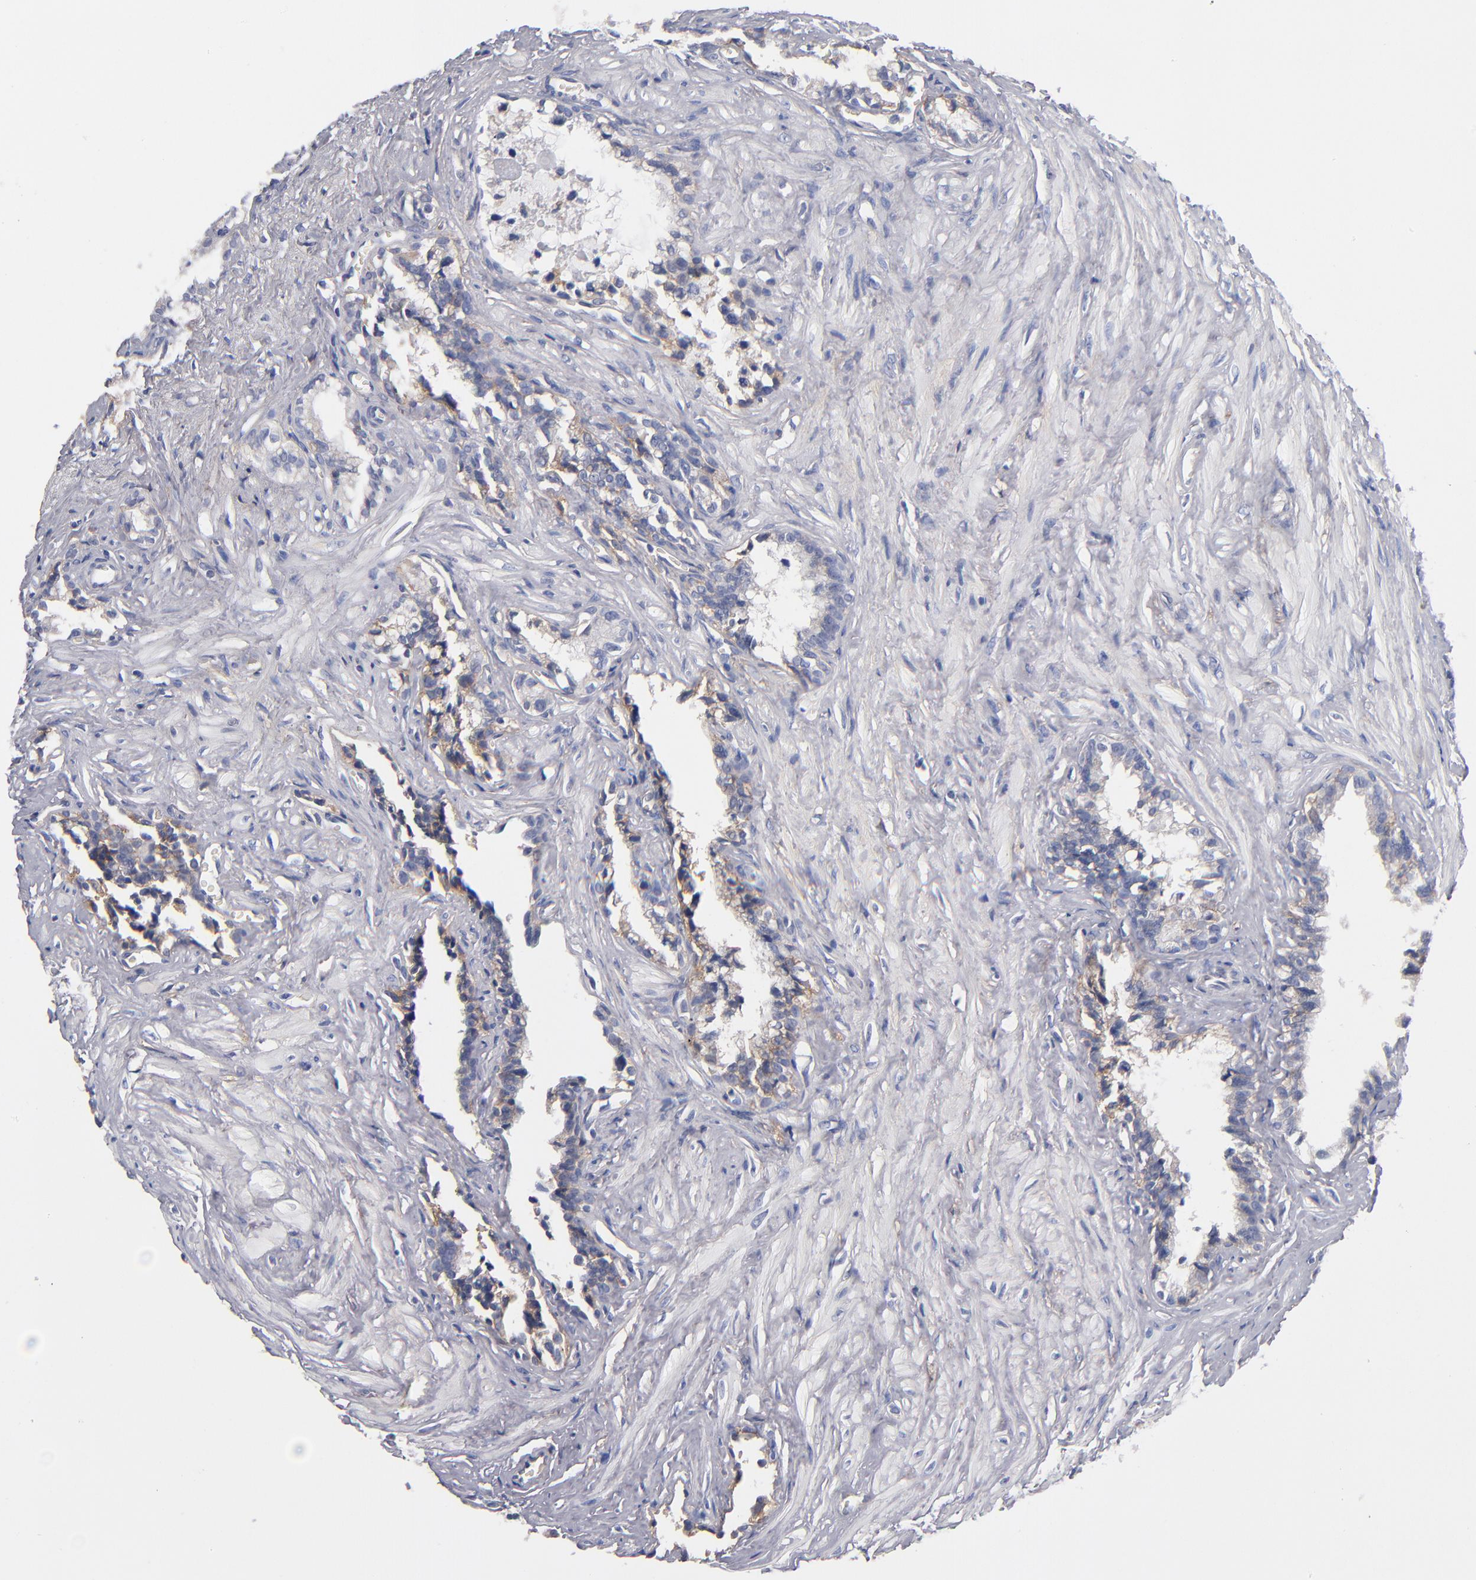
{"staining": {"intensity": "weak", "quantity": "<25%", "location": "cytoplasmic/membranous"}, "tissue": "seminal vesicle", "cell_type": "Glandular cells", "image_type": "normal", "snomed": [{"axis": "morphology", "description": "Normal tissue, NOS"}, {"axis": "topography", "description": "Seminal veicle"}], "caption": "High magnification brightfield microscopy of unremarkable seminal vesicle stained with DAB (brown) and counterstained with hematoxylin (blue): glandular cells show no significant expression.", "gene": "PLSCR4", "patient": {"sex": "male", "age": 60}}